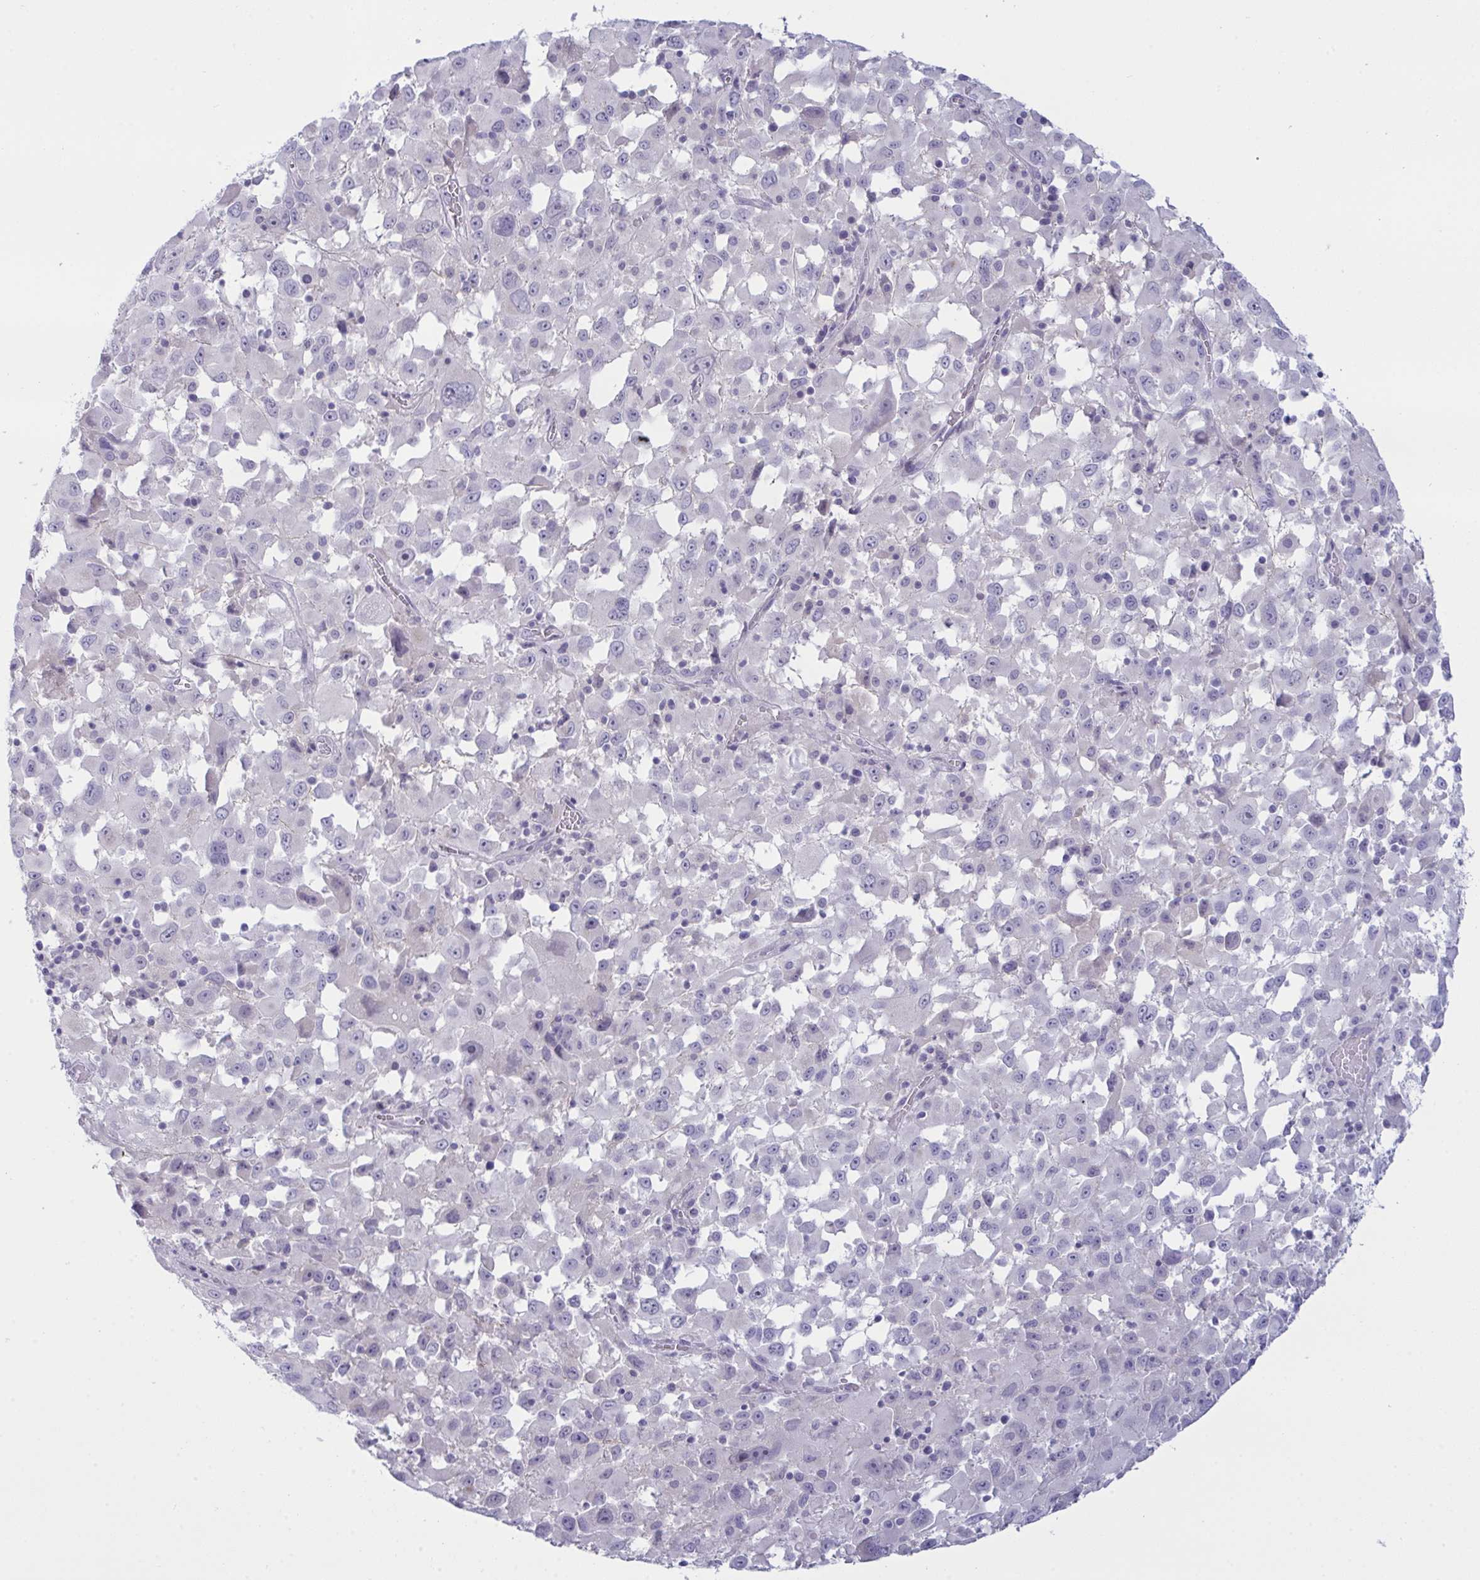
{"staining": {"intensity": "negative", "quantity": "none", "location": "none"}, "tissue": "melanoma", "cell_type": "Tumor cells", "image_type": "cancer", "snomed": [{"axis": "morphology", "description": "Malignant melanoma, Metastatic site"}, {"axis": "topography", "description": "Soft tissue"}], "caption": "Tumor cells are negative for protein expression in human malignant melanoma (metastatic site).", "gene": "TENT5D", "patient": {"sex": "male", "age": 50}}